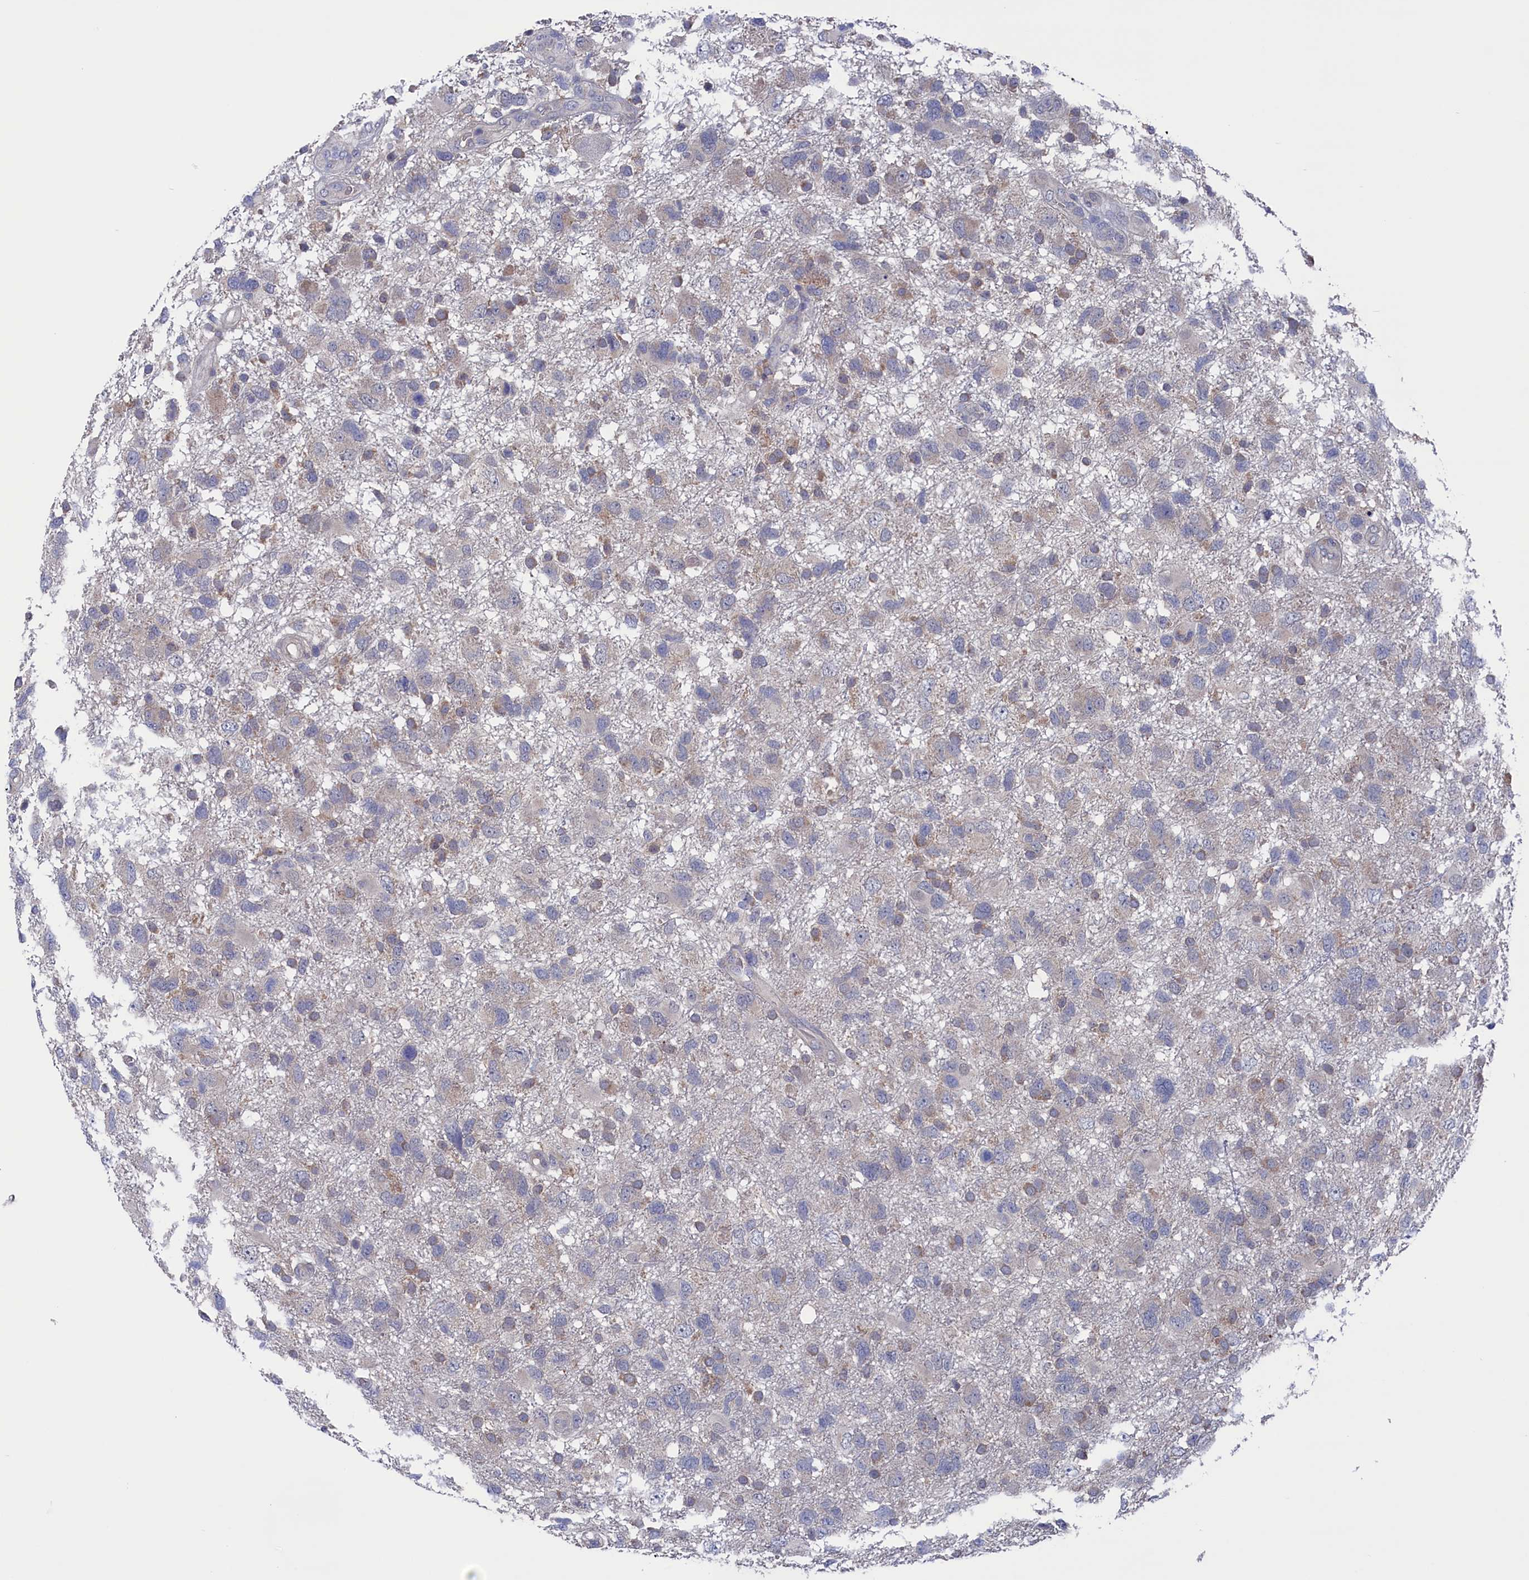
{"staining": {"intensity": "weak", "quantity": "25%-75%", "location": "cytoplasmic/membranous"}, "tissue": "glioma", "cell_type": "Tumor cells", "image_type": "cancer", "snomed": [{"axis": "morphology", "description": "Glioma, malignant, High grade"}, {"axis": "topography", "description": "Brain"}], "caption": "A histopathology image of human malignant glioma (high-grade) stained for a protein displays weak cytoplasmic/membranous brown staining in tumor cells.", "gene": "SPATA13", "patient": {"sex": "male", "age": 61}}